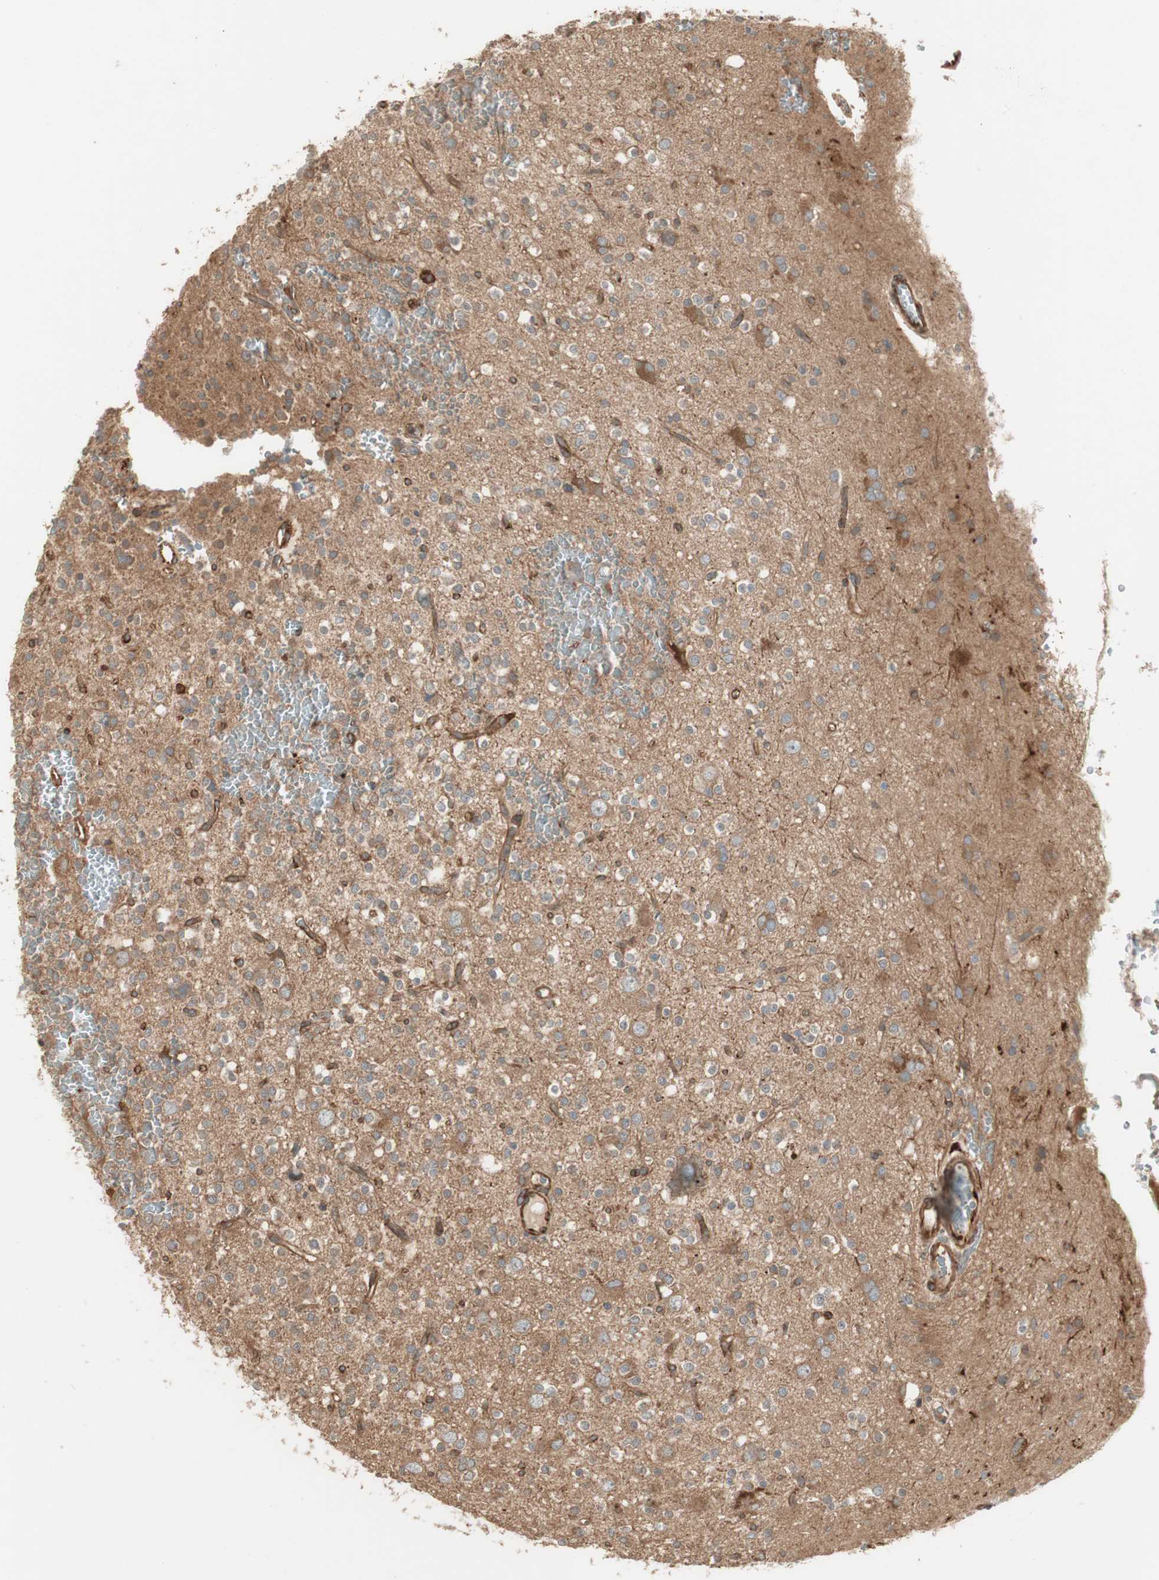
{"staining": {"intensity": "strong", "quantity": "25%-75%", "location": "cytoplasmic/membranous"}, "tissue": "glioma", "cell_type": "Tumor cells", "image_type": "cancer", "snomed": [{"axis": "morphology", "description": "Glioma, malignant, High grade"}, {"axis": "topography", "description": "Brain"}], "caption": "High-magnification brightfield microscopy of glioma stained with DAB (3,3'-diaminobenzidine) (brown) and counterstained with hematoxylin (blue). tumor cells exhibit strong cytoplasmic/membranous staining is identified in approximately25%-75% of cells.", "gene": "PRKG1", "patient": {"sex": "male", "age": 47}}